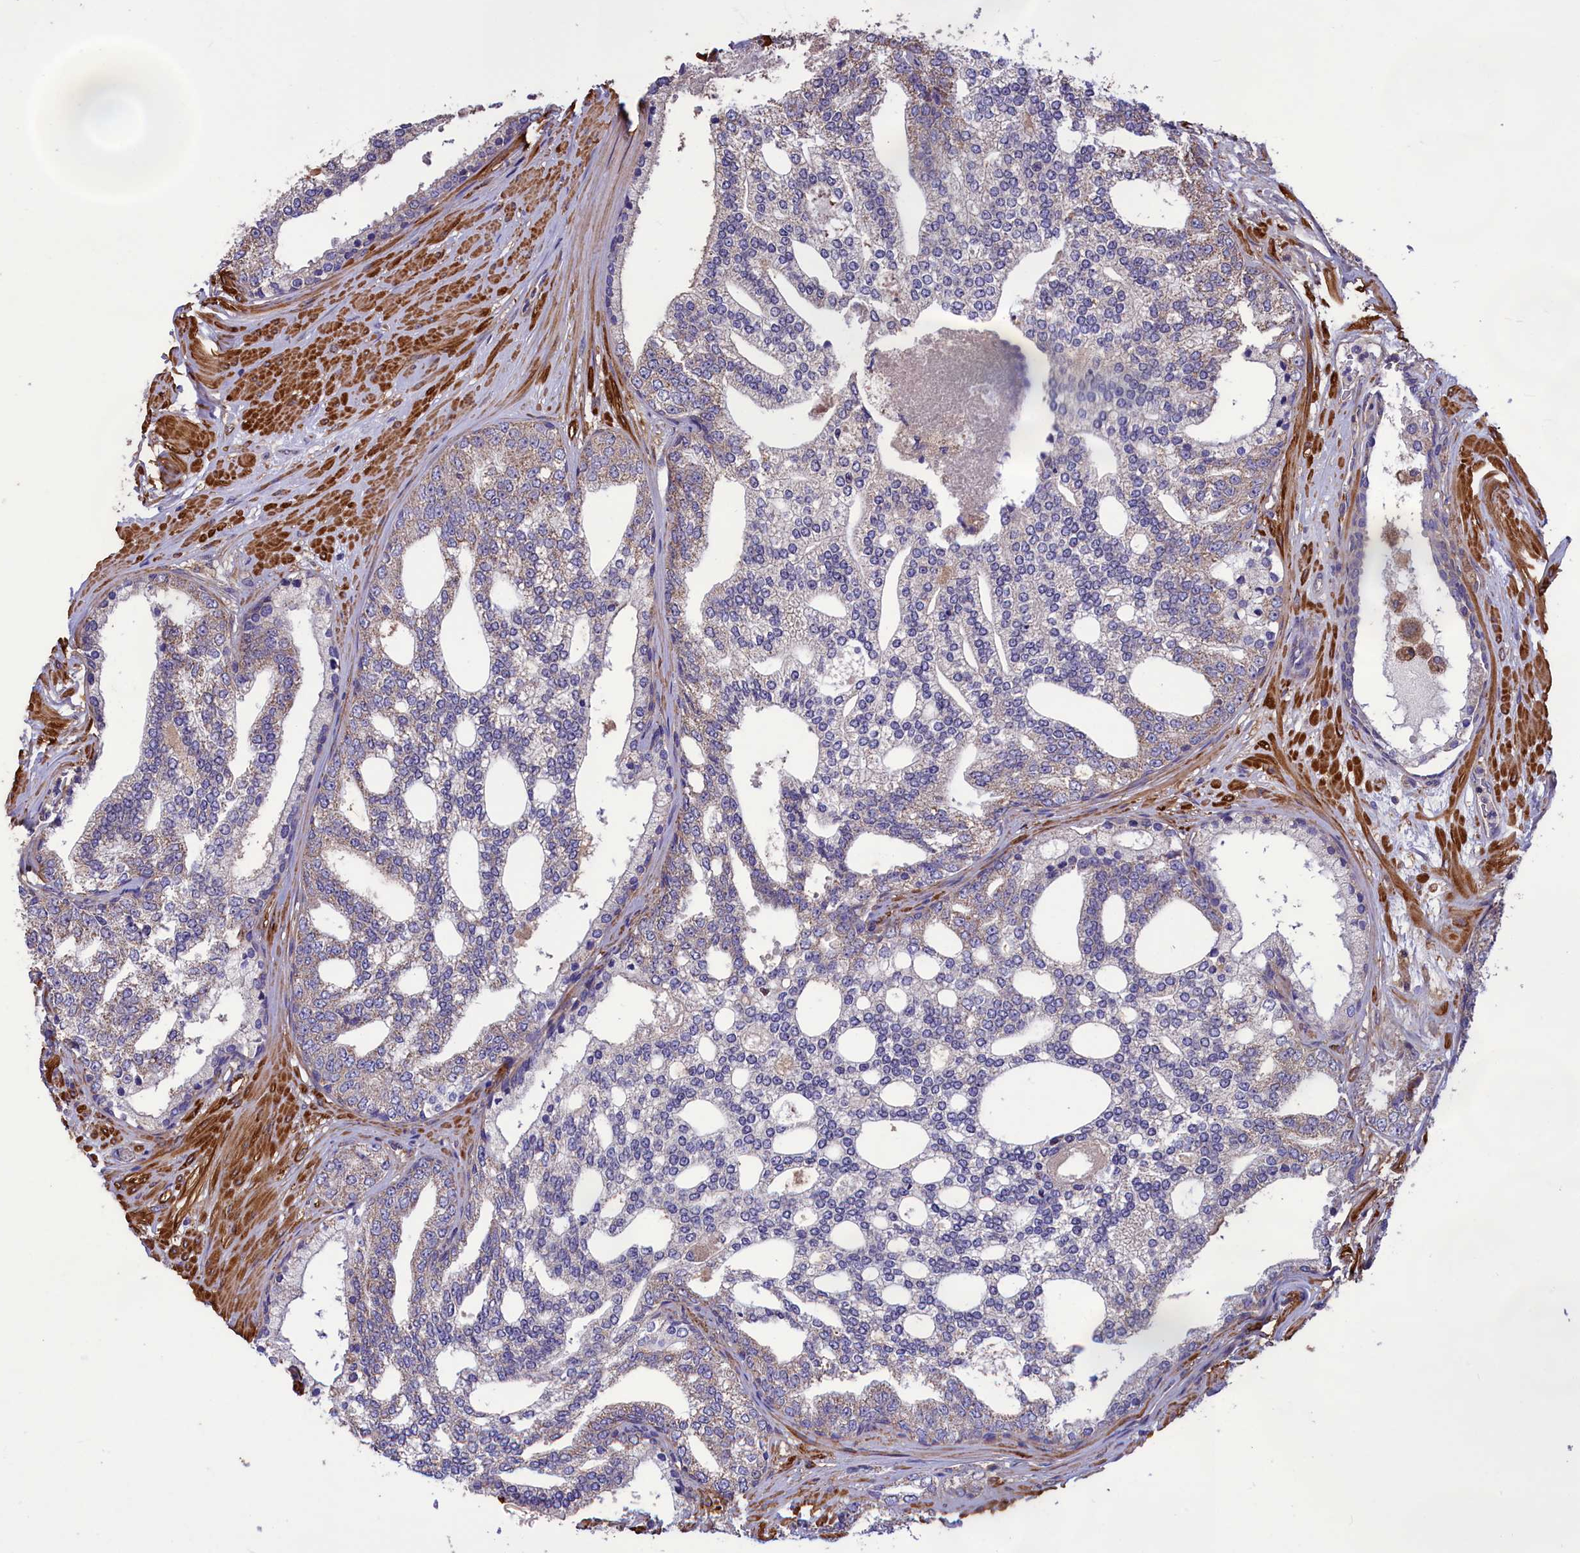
{"staining": {"intensity": "weak", "quantity": "<25%", "location": "cytoplasmic/membranous"}, "tissue": "prostate cancer", "cell_type": "Tumor cells", "image_type": "cancer", "snomed": [{"axis": "morphology", "description": "Adenocarcinoma, High grade"}, {"axis": "topography", "description": "Prostate"}], "caption": "Immunohistochemistry micrograph of prostate cancer (high-grade adenocarcinoma) stained for a protein (brown), which shows no expression in tumor cells.", "gene": "AMDHD2", "patient": {"sex": "male", "age": 64}}